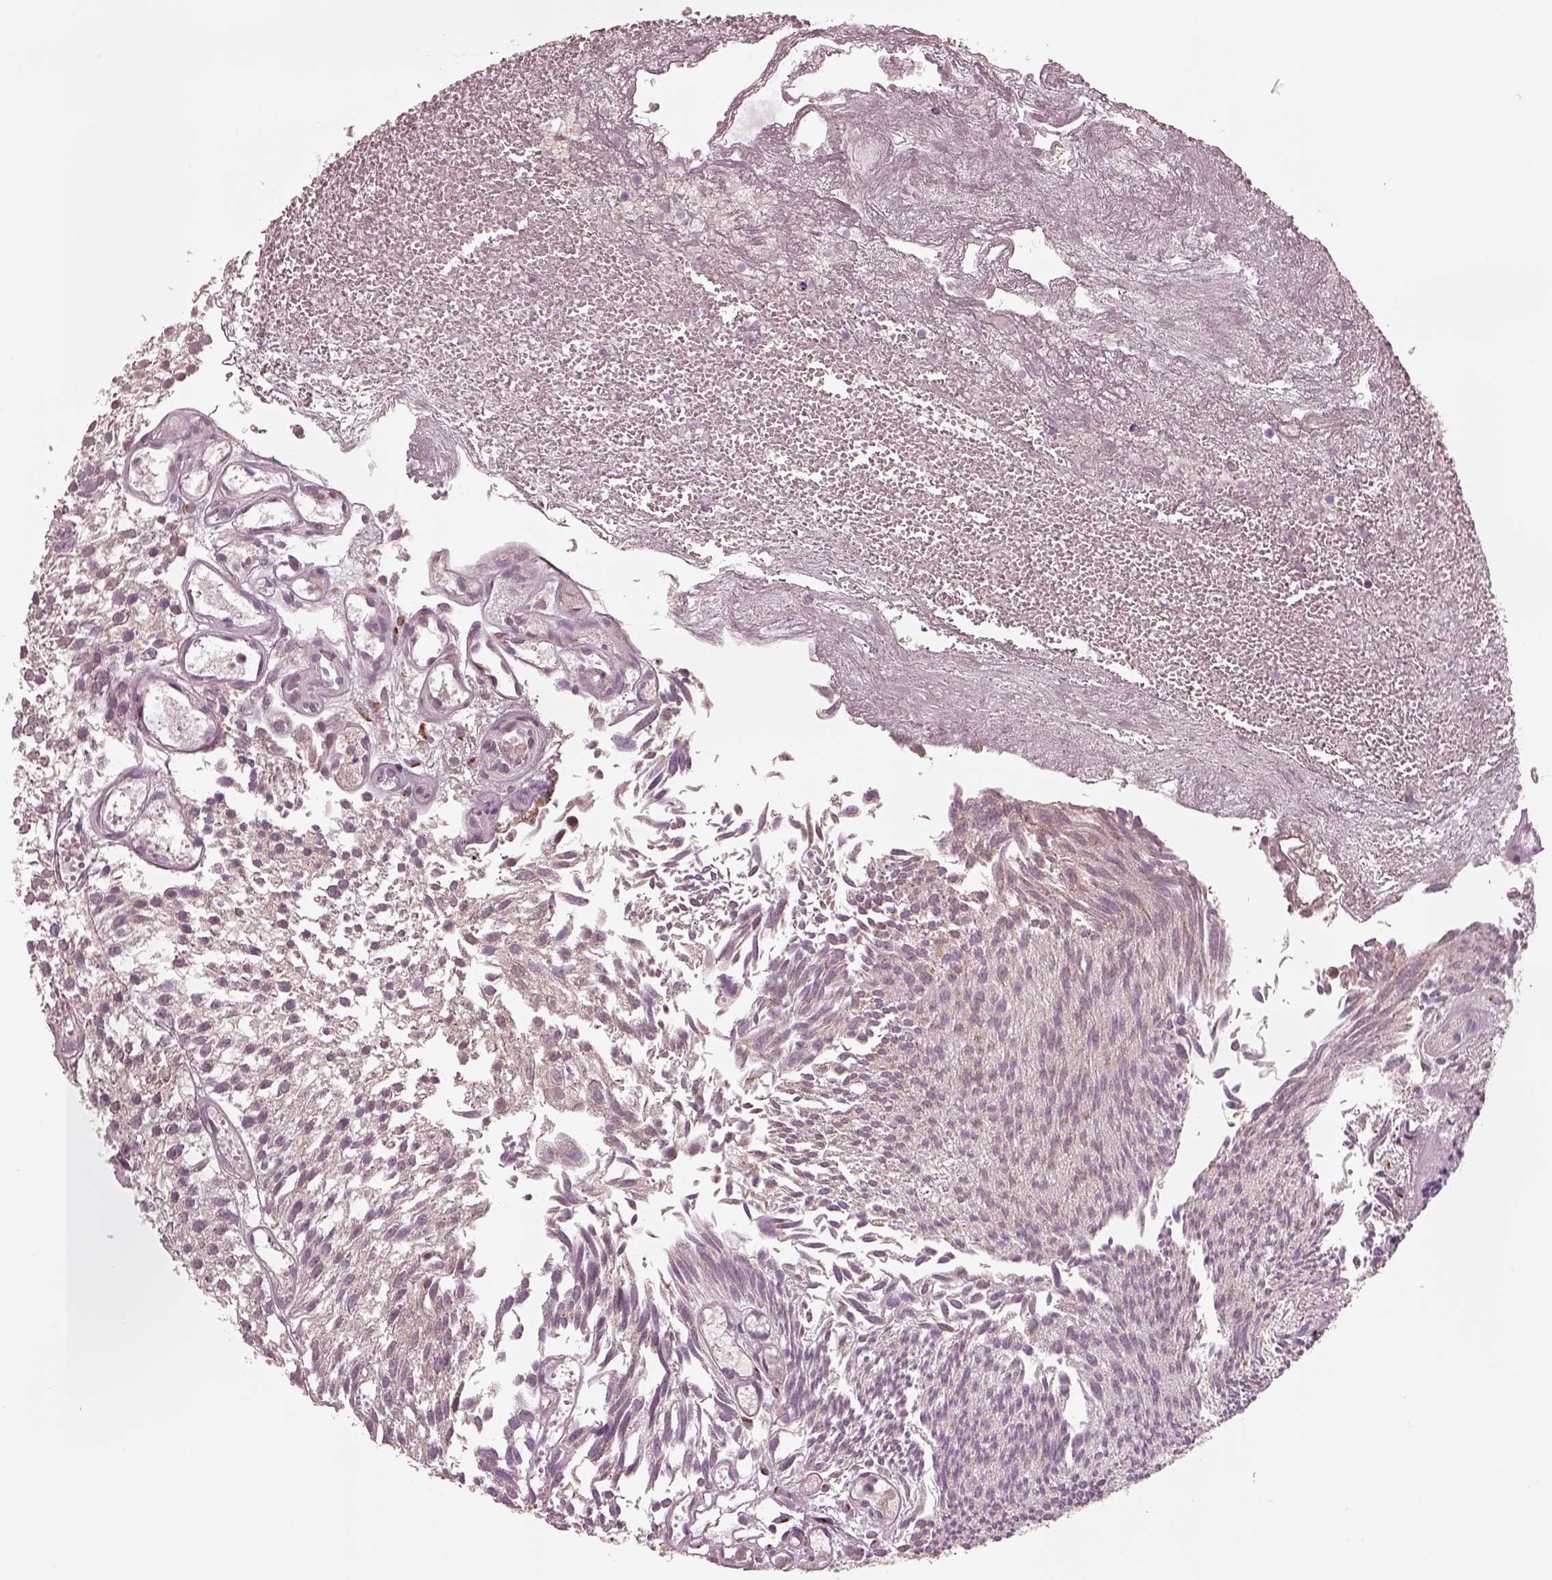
{"staining": {"intensity": "negative", "quantity": "none", "location": "none"}, "tissue": "urothelial cancer", "cell_type": "Tumor cells", "image_type": "cancer", "snomed": [{"axis": "morphology", "description": "Urothelial carcinoma, Low grade"}, {"axis": "topography", "description": "Urinary bladder"}], "caption": "Human urothelial cancer stained for a protein using immunohistochemistry shows no positivity in tumor cells.", "gene": "SDCBP2", "patient": {"sex": "male", "age": 79}}